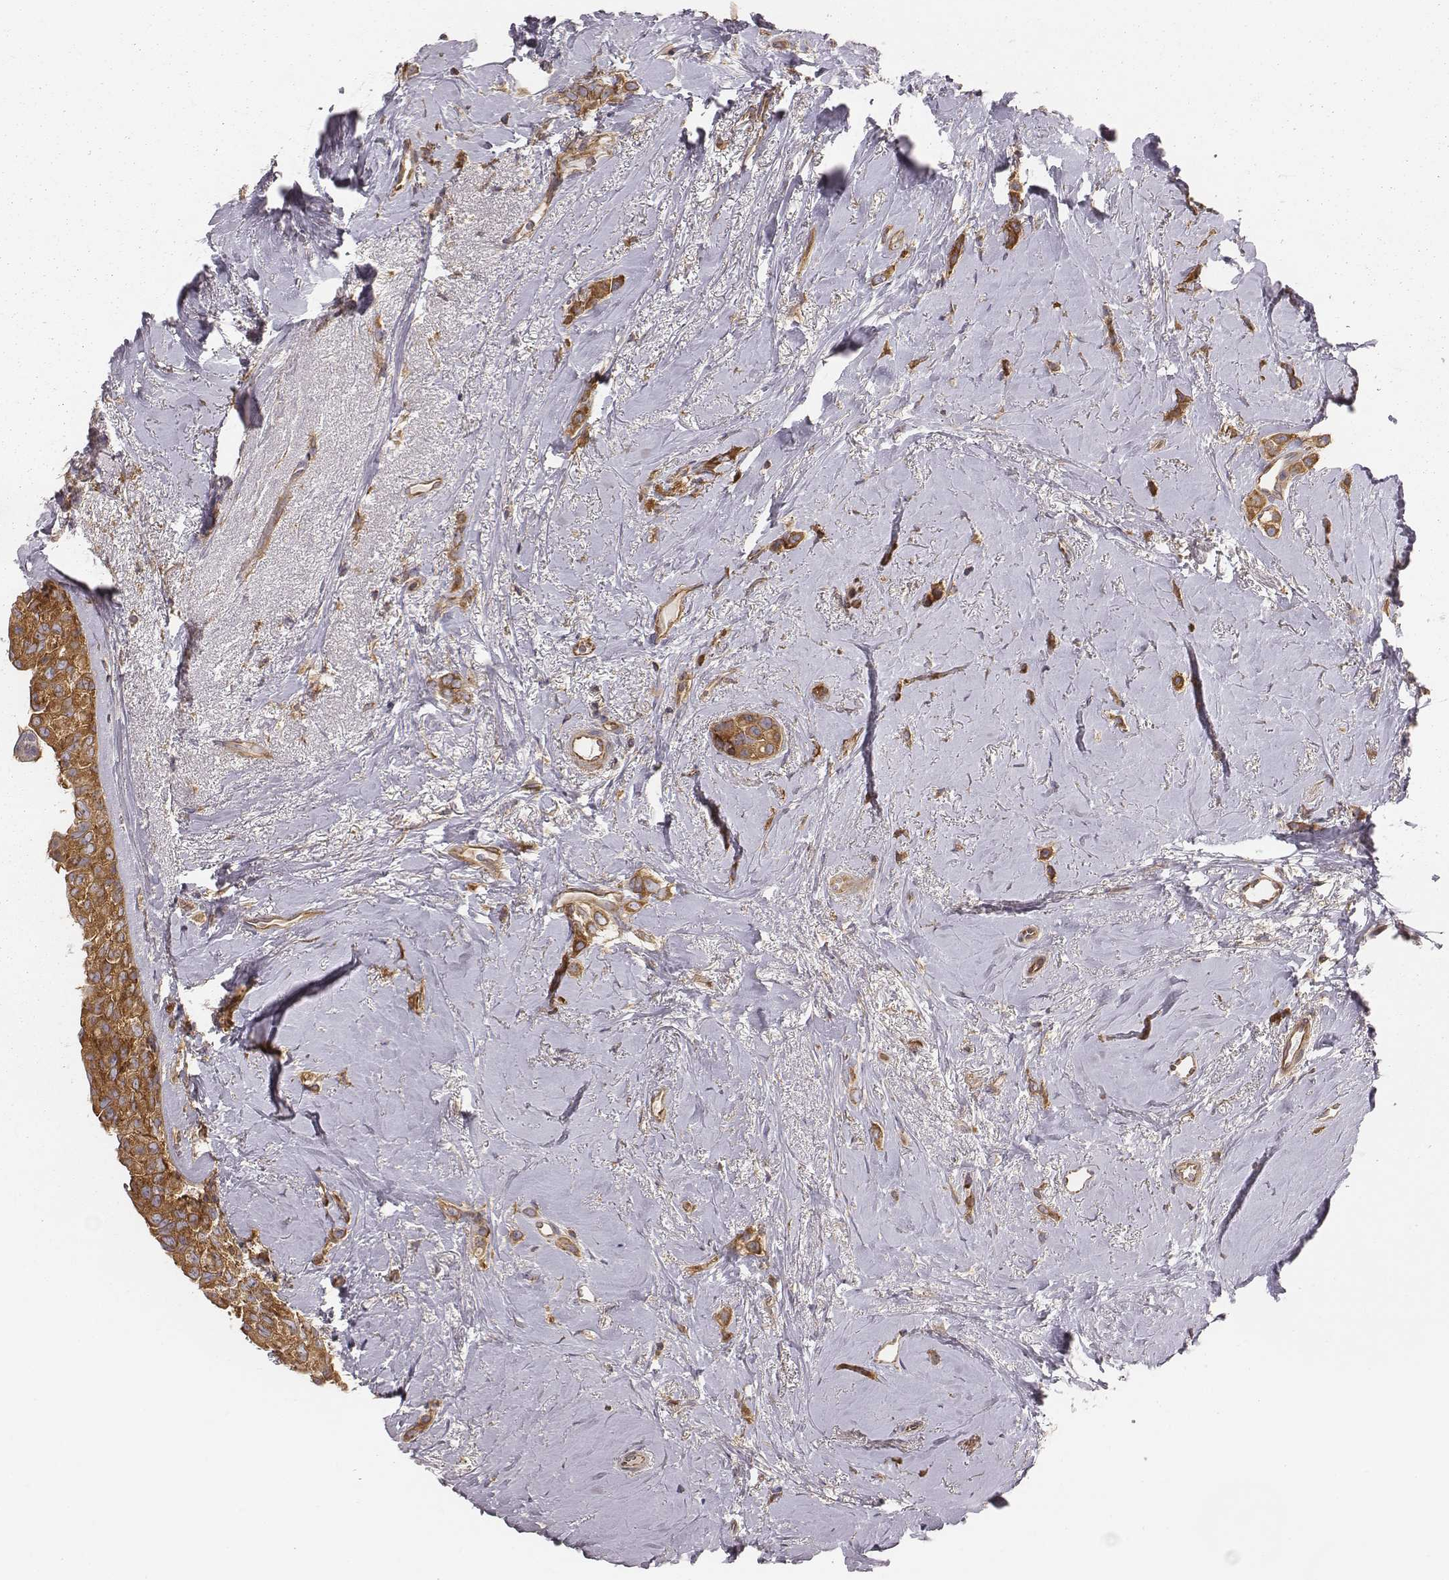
{"staining": {"intensity": "moderate", "quantity": ">75%", "location": "cytoplasmic/membranous"}, "tissue": "breast cancer", "cell_type": "Tumor cells", "image_type": "cancer", "snomed": [{"axis": "morphology", "description": "Lobular carcinoma"}, {"axis": "topography", "description": "Breast"}], "caption": "An image of breast lobular carcinoma stained for a protein displays moderate cytoplasmic/membranous brown staining in tumor cells. The staining is performed using DAB brown chromogen to label protein expression. The nuclei are counter-stained blue using hematoxylin.", "gene": "CAD", "patient": {"sex": "female", "age": 66}}